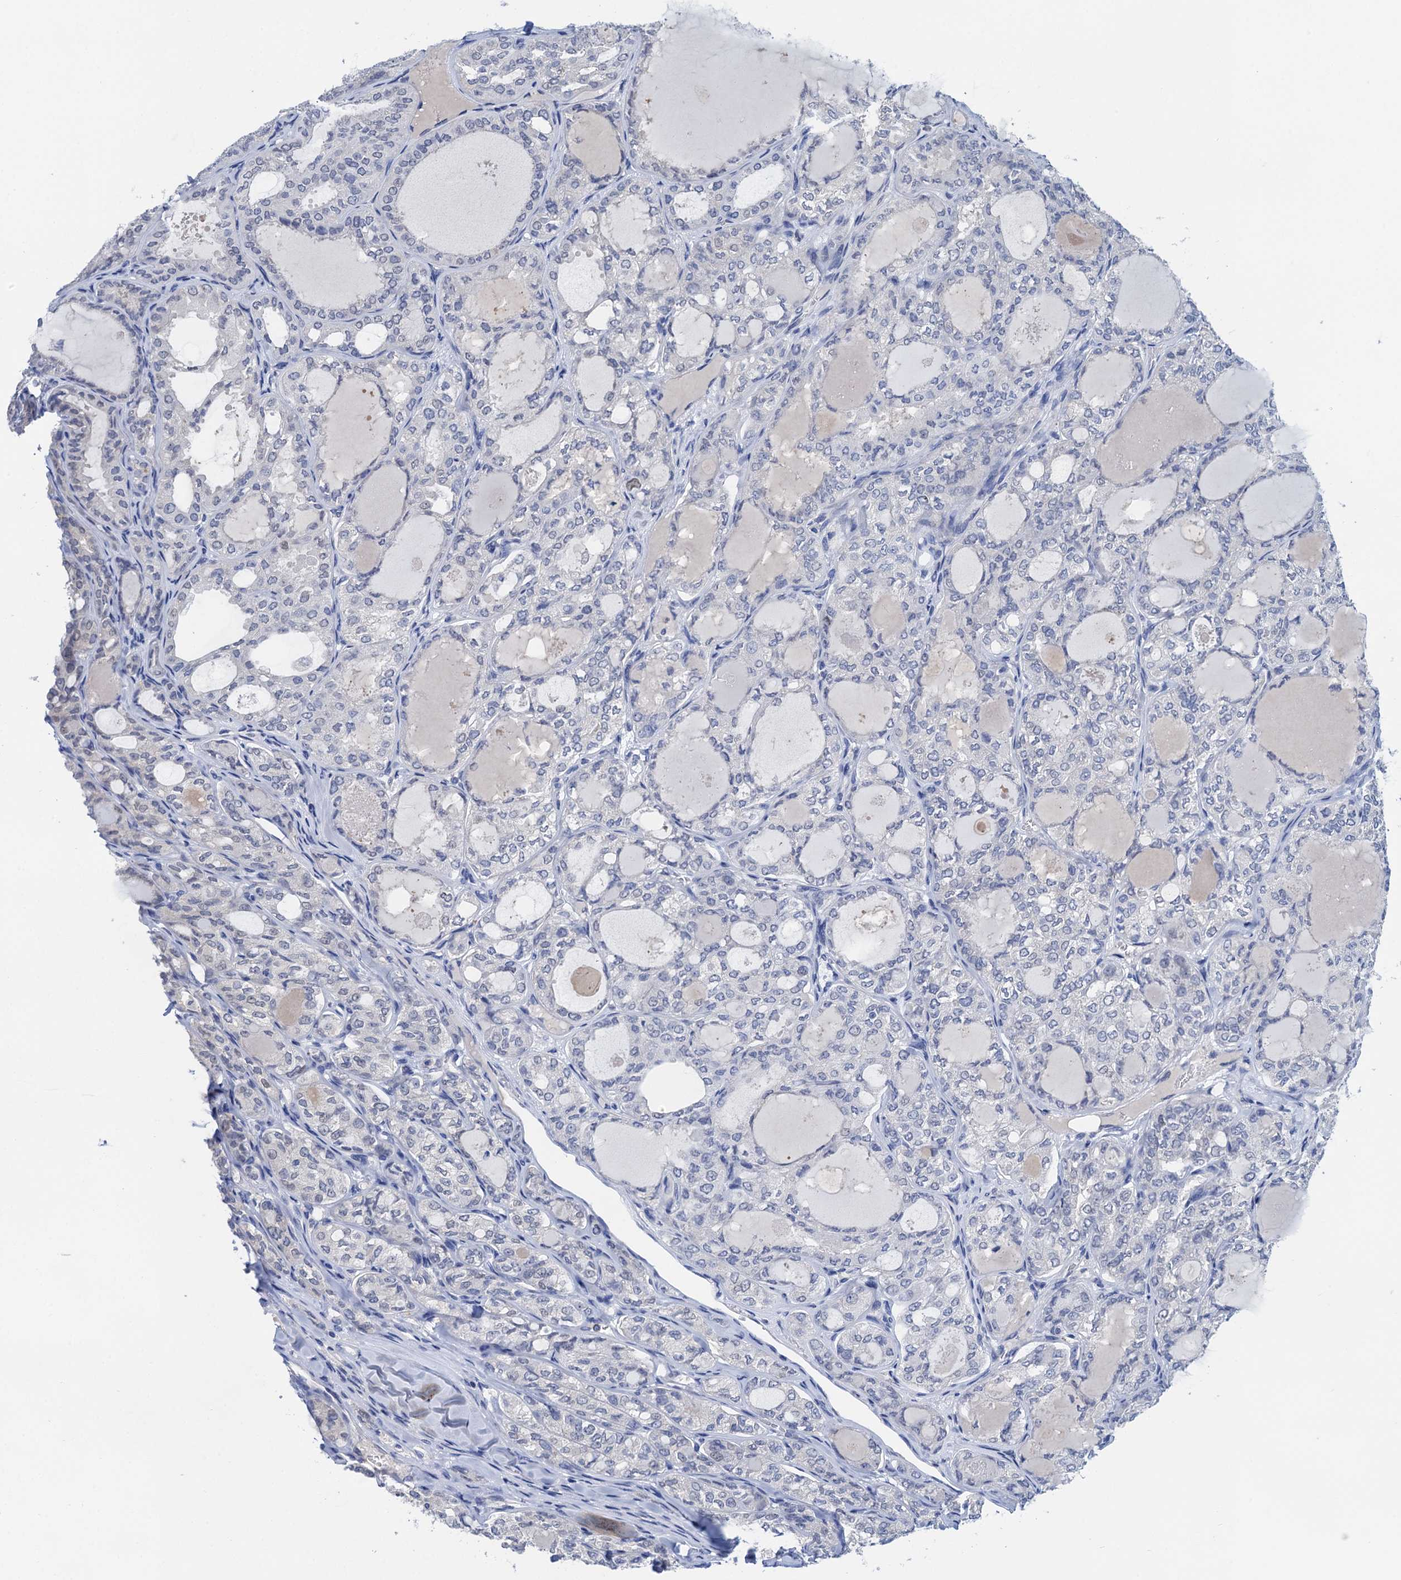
{"staining": {"intensity": "negative", "quantity": "none", "location": "none"}, "tissue": "thyroid cancer", "cell_type": "Tumor cells", "image_type": "cancer", "snomed": [{"axis": "morphology", "description": "Follicular adenoma carcinoma, NOS"}, {"axis": "topography", "description": "Thyroid gland"}], "caption": "Tumor cells are negative for protein expression in human thyroid cancer.", "gene": "TMEM39B", "patient": {"sex": "male", "age": 75}}